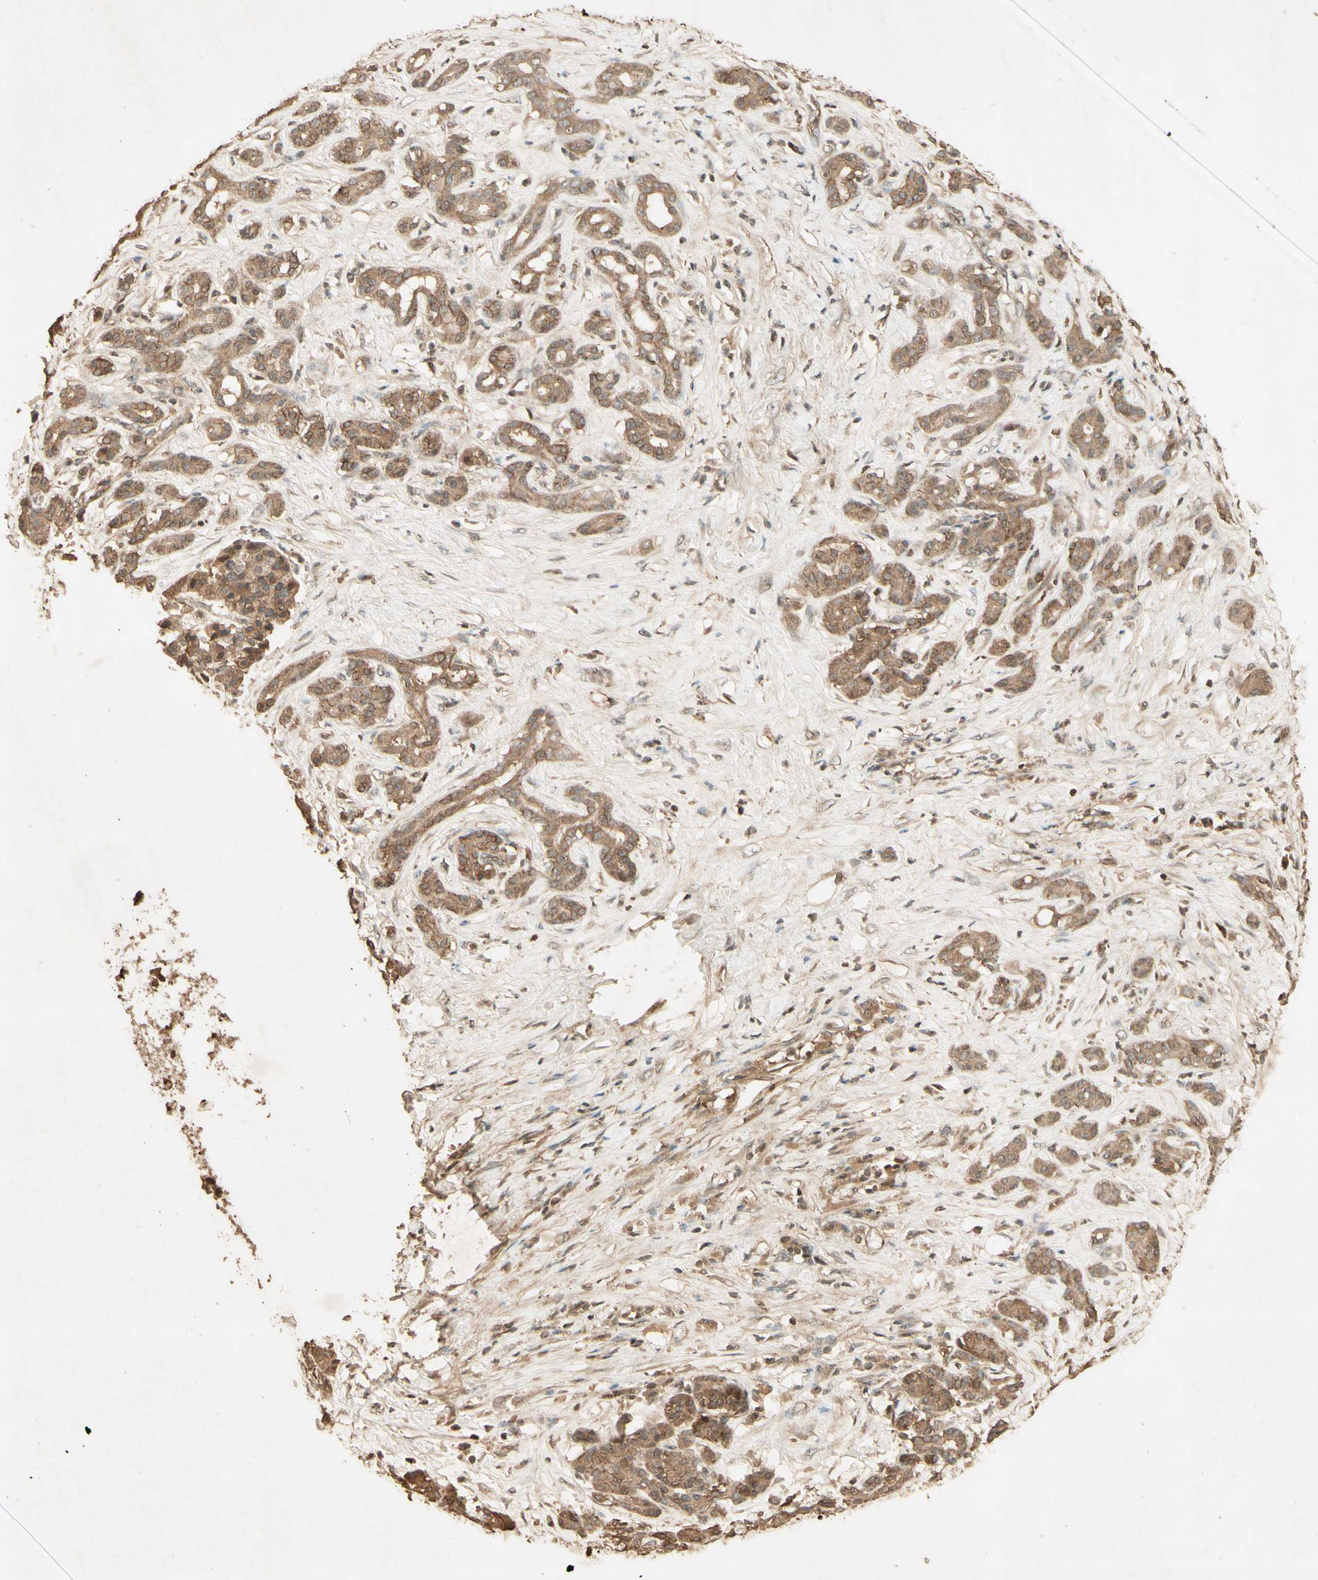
{"staining": {"intensity": "moderate", "quantity": ">75%", "location": "cytoplasmic/membranous"}, "tissue": "pancreatic cancer", "cell_type": "Tumor cells", "image_type": "cancer", "snomed": [{"axis": "morphology", "description": "Adenocarcinoma, NOS"}, {"axis": "topography", "description": "Pancreas"}], "caption": "Brown immunohistochemical staining in pancreatic cancer (adenocarcinoma) demonstrates moderate cytoplasmic/membranous staining in approximately >75% of tumor cells.", "gene": "SMAD9", "patient": {"sex": "male", "age": 41}}